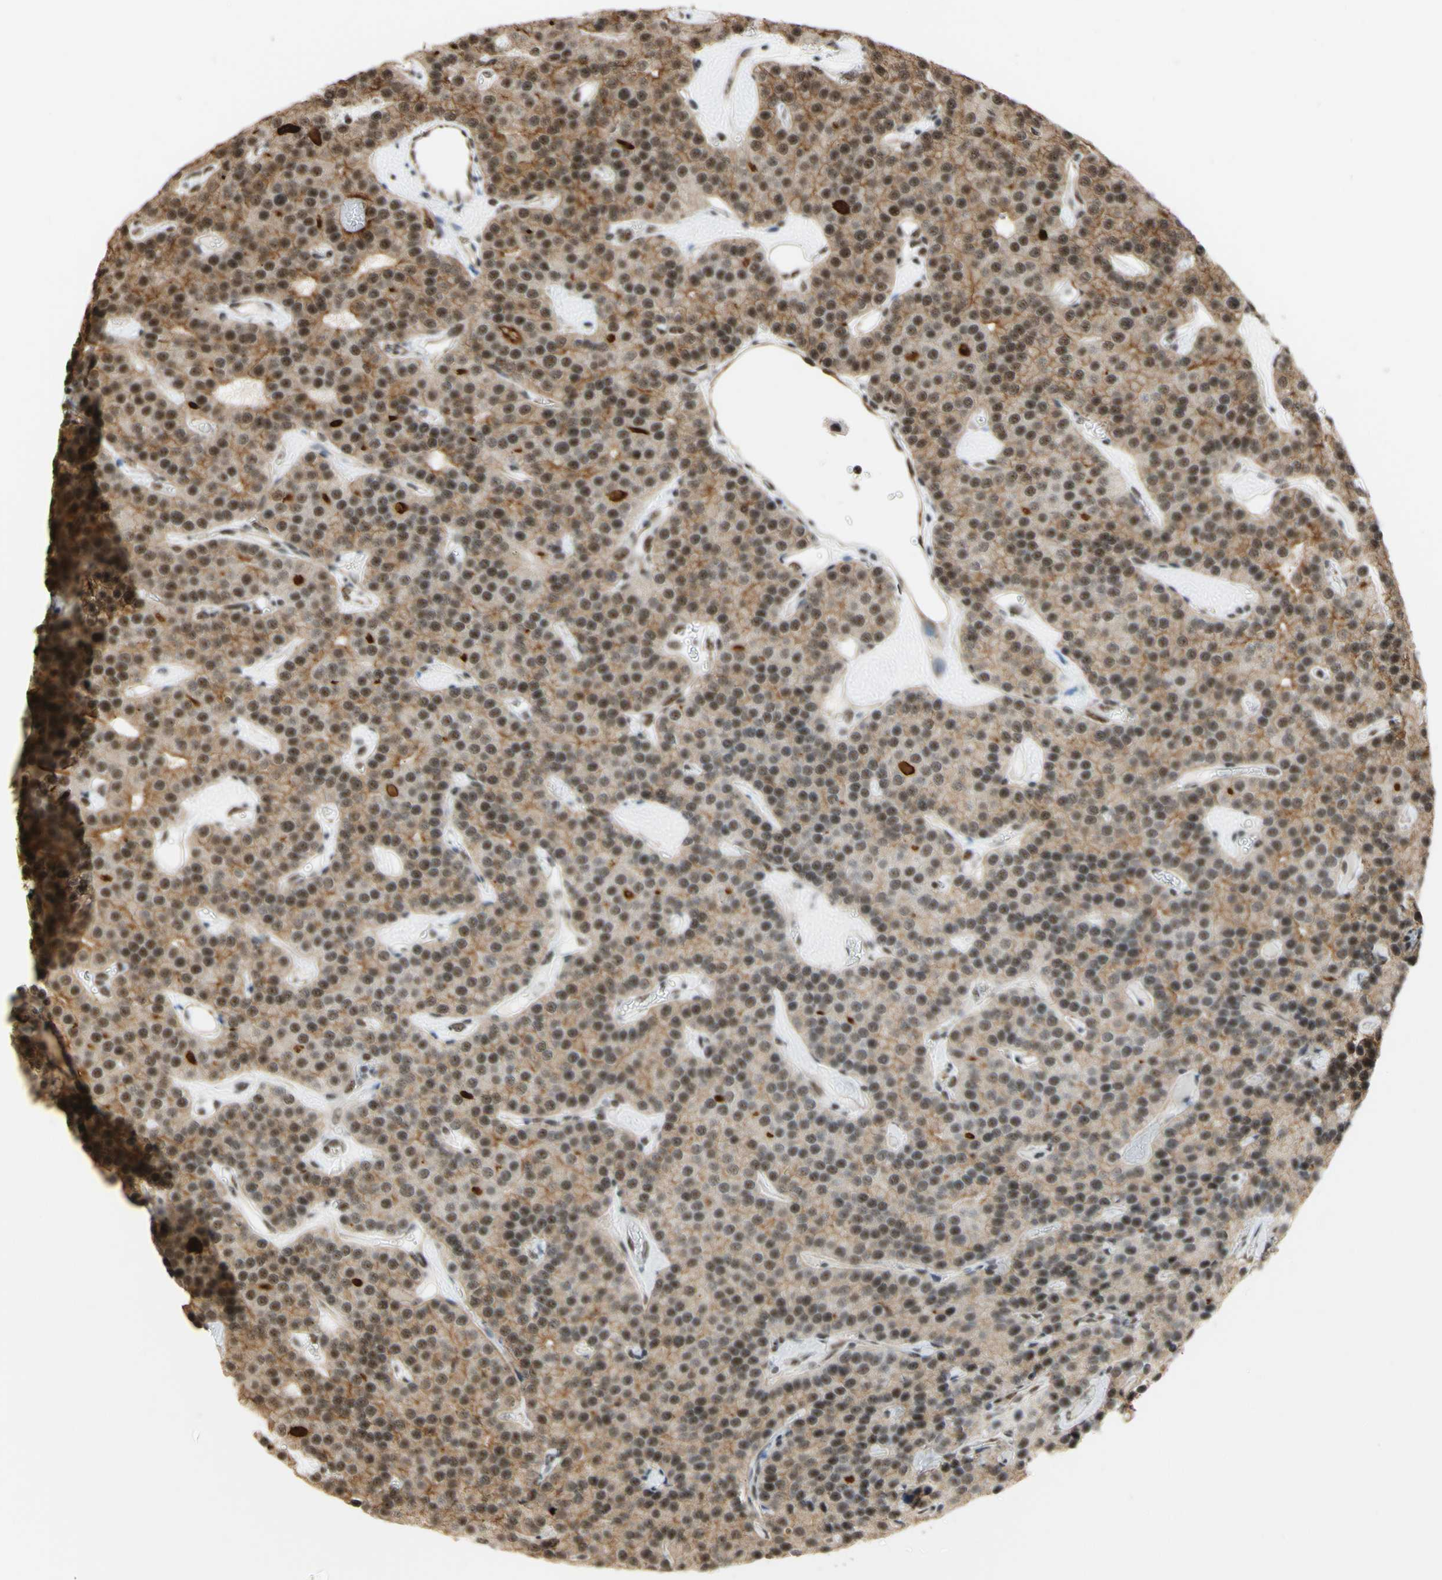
{"staining": {"intensity": "moderate", "quantity": ">75%", "location": "nuclear"}, "tissue": "parathyroid gland", "cell_type": "Glandular cells", "image_type": "normal", "snomed": [{"axis": "morphology", "description": "Normal tissue, NOS"}, {"axis": "morphology", "description": "Adenoma, NOS"}, {"axis": "topography", "description": "Parathyroid gland"}], "caption": "Parathyroid gland stained with IHC displays moderate nuclear staining in approximately >75% of glandular cells. (DAB (3,3'-diaminobenzidine) IHC with brightfield microscopy, high magnification).", "gene": "SAP18", "patient": {"sex": "female", "age": 86}}